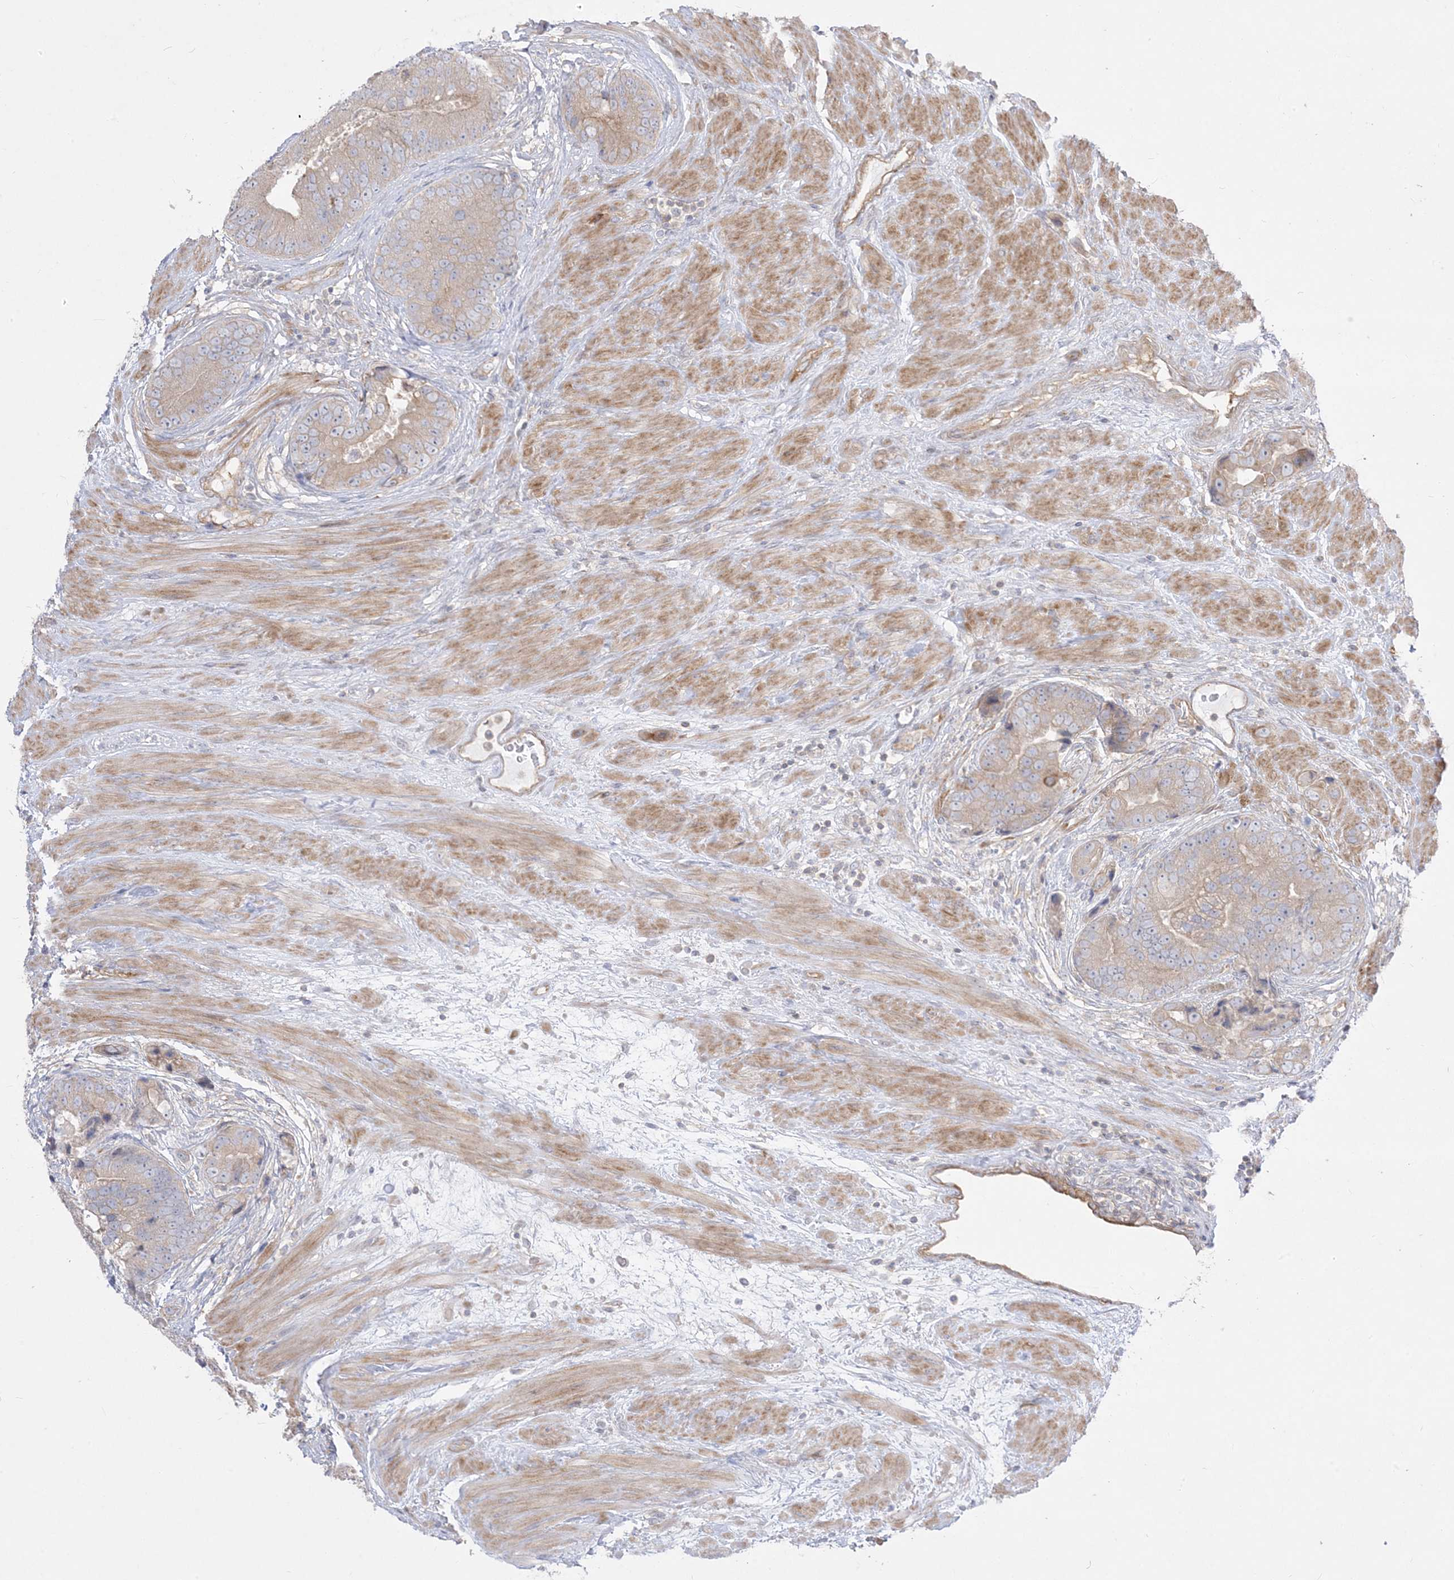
{"staining": {"intensity": "weak", "quantity": "<25%", "location": "cytoplasmic/membranous"}, "tissue": "prostate cancer", "cell_type": "Tumor cells", "image_type": "cancer", "snomed": [{"axis": "morphology", "description": "Adenocarcinoma, High grade"}, {"axis": "topography", "description": "Prostate"}], "caption": "Human high-grade adenocarcinoma (prostate) stained for a protein using immunohistochemistry (IHC) displays no positivity in tumor cells.", "gene": "ARHGEF9", "patient": {"sex": "male", "age": 70}}